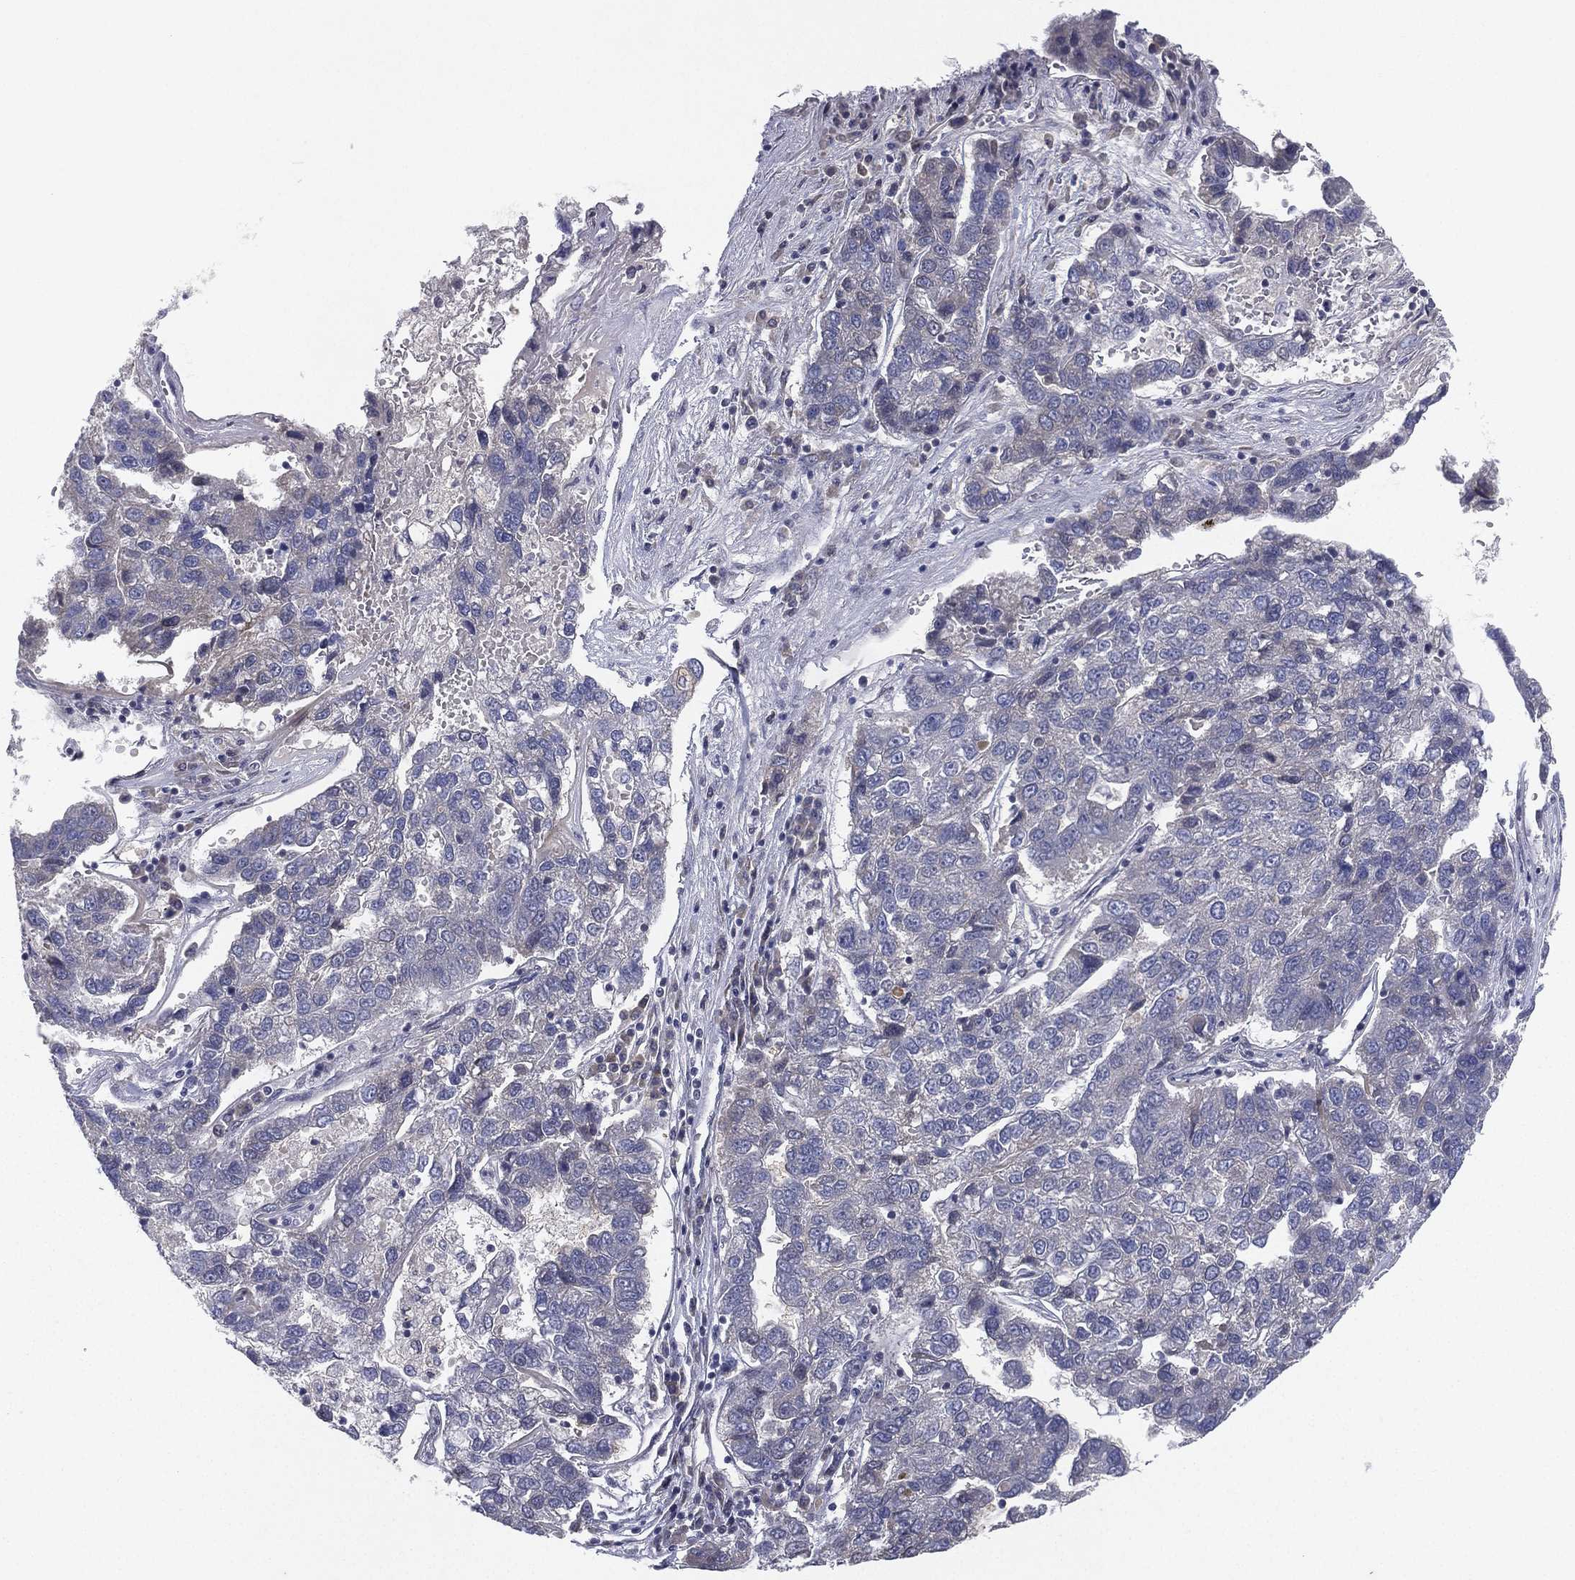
{"staining": {"intensity": "negative", "quantity": "none", "location": "none"}, "tissue": "pancreatic cancer", "cell_type": "Tumor cells", "image_type": "cancer", "snomed": [{"axis": "morphology", "description": "Adenocarcinoma, NOS"}, {"axis": "topography", "description": "Pancreas"}], "caption": "High power microscopy micrograph of an immunohistochemistry image of pancreatic adenocarcinoma, revealing no significant positivity in tumor cells.", "gene": "MS4A8", "patient": {"sex": "female", "age": 61}}